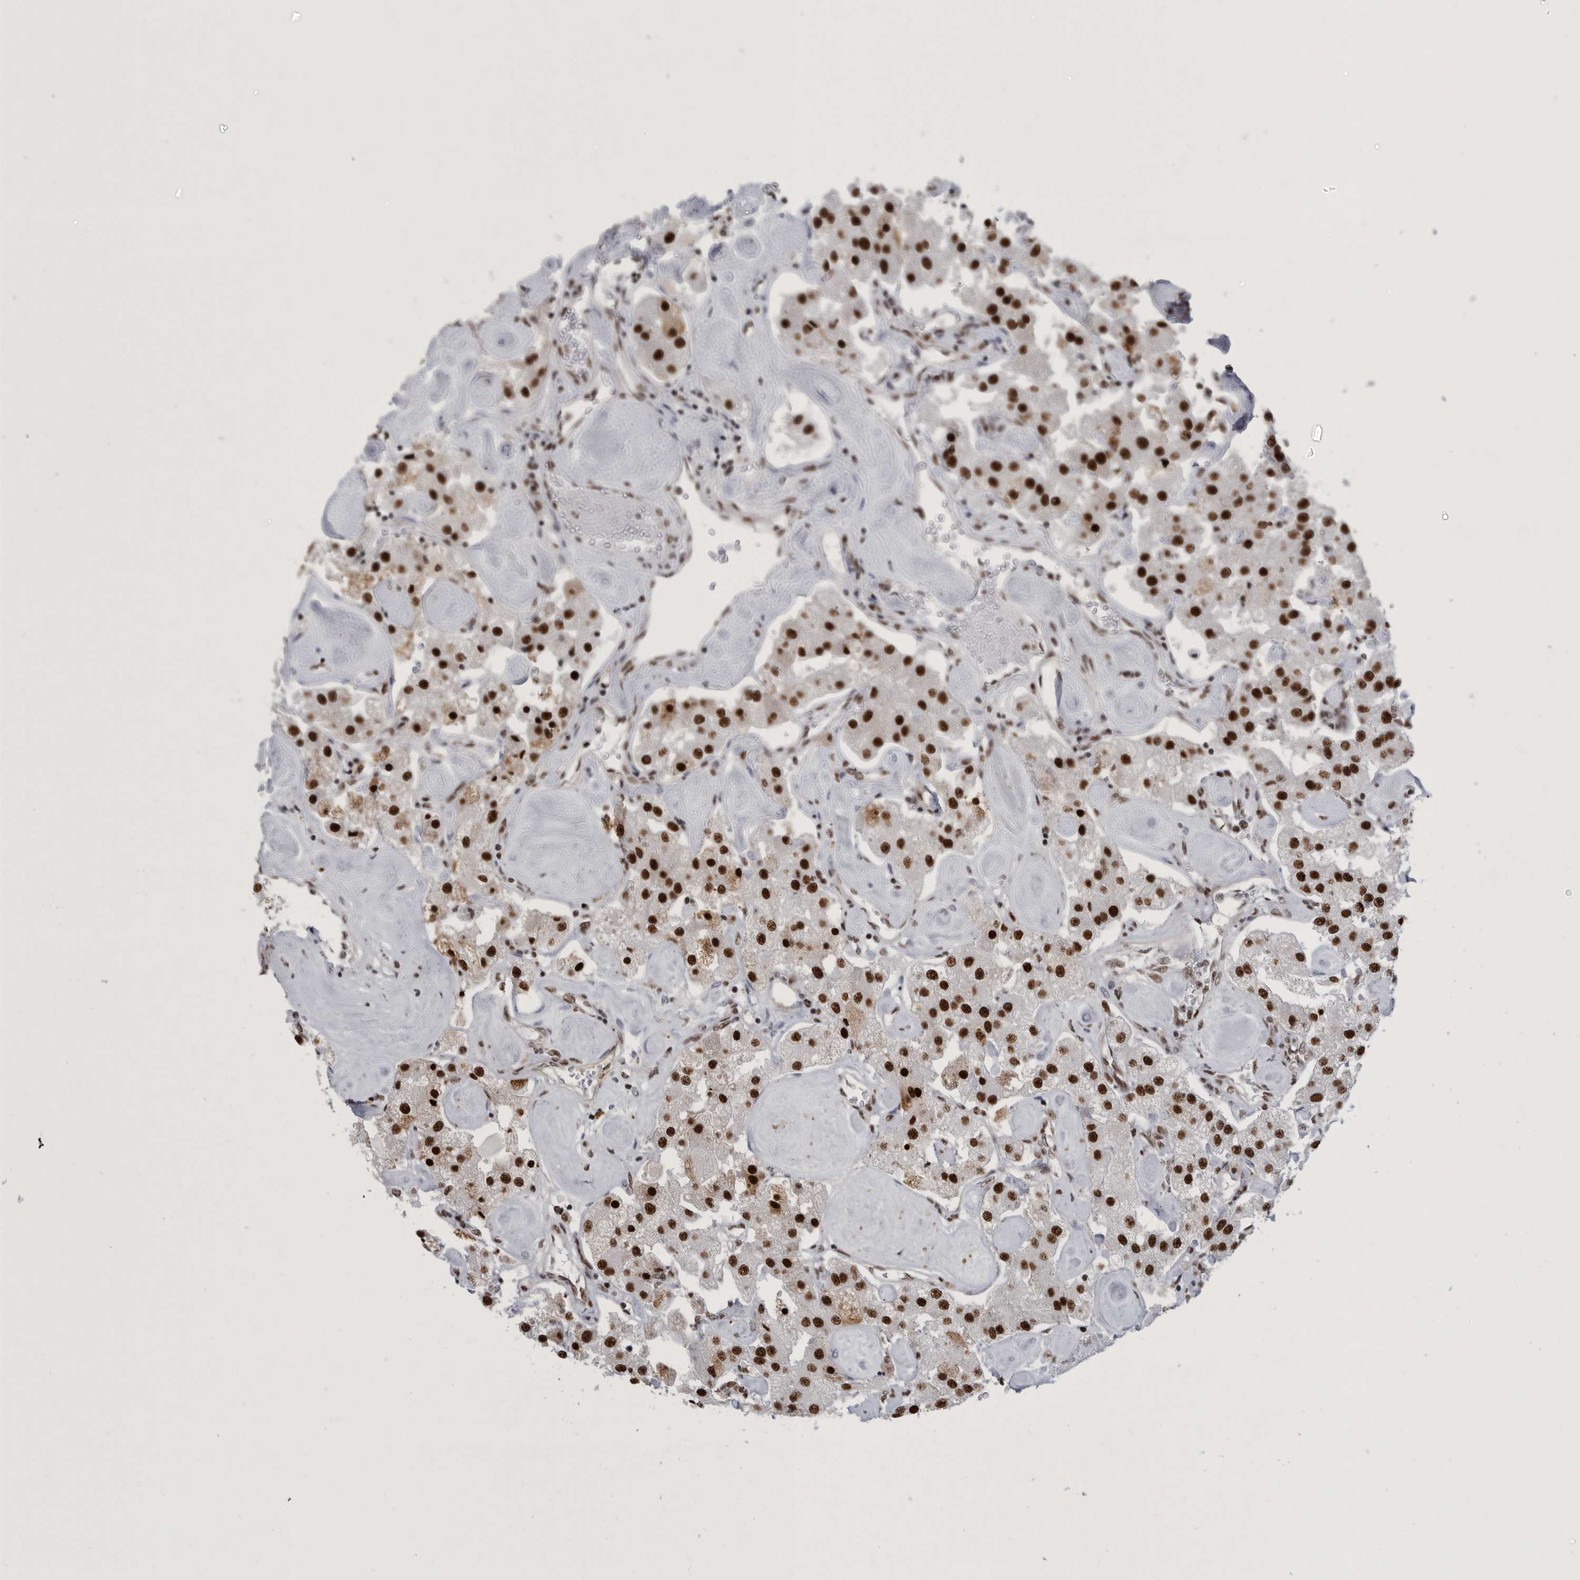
{"staining": {"intensity": "strong", "quantity": ">75%", "location": "nuclear"}, "tissue": "carcinoid", "cell_type": "Tumor cells", "image_type": "cancer", "snomed": [{"axis": "morphology", "description": "Carcinoid, malignant, NOS"}, {"axis": "topography", "description": "Pancreas"}], "caption": "This histopathology image shows immunohistochemistry staining of carcinoid, with high strong nuclear expression in about >75% of tumor cells.", "gene": "BCLAF1", "patient": {"sex": "male", "age": 41}}